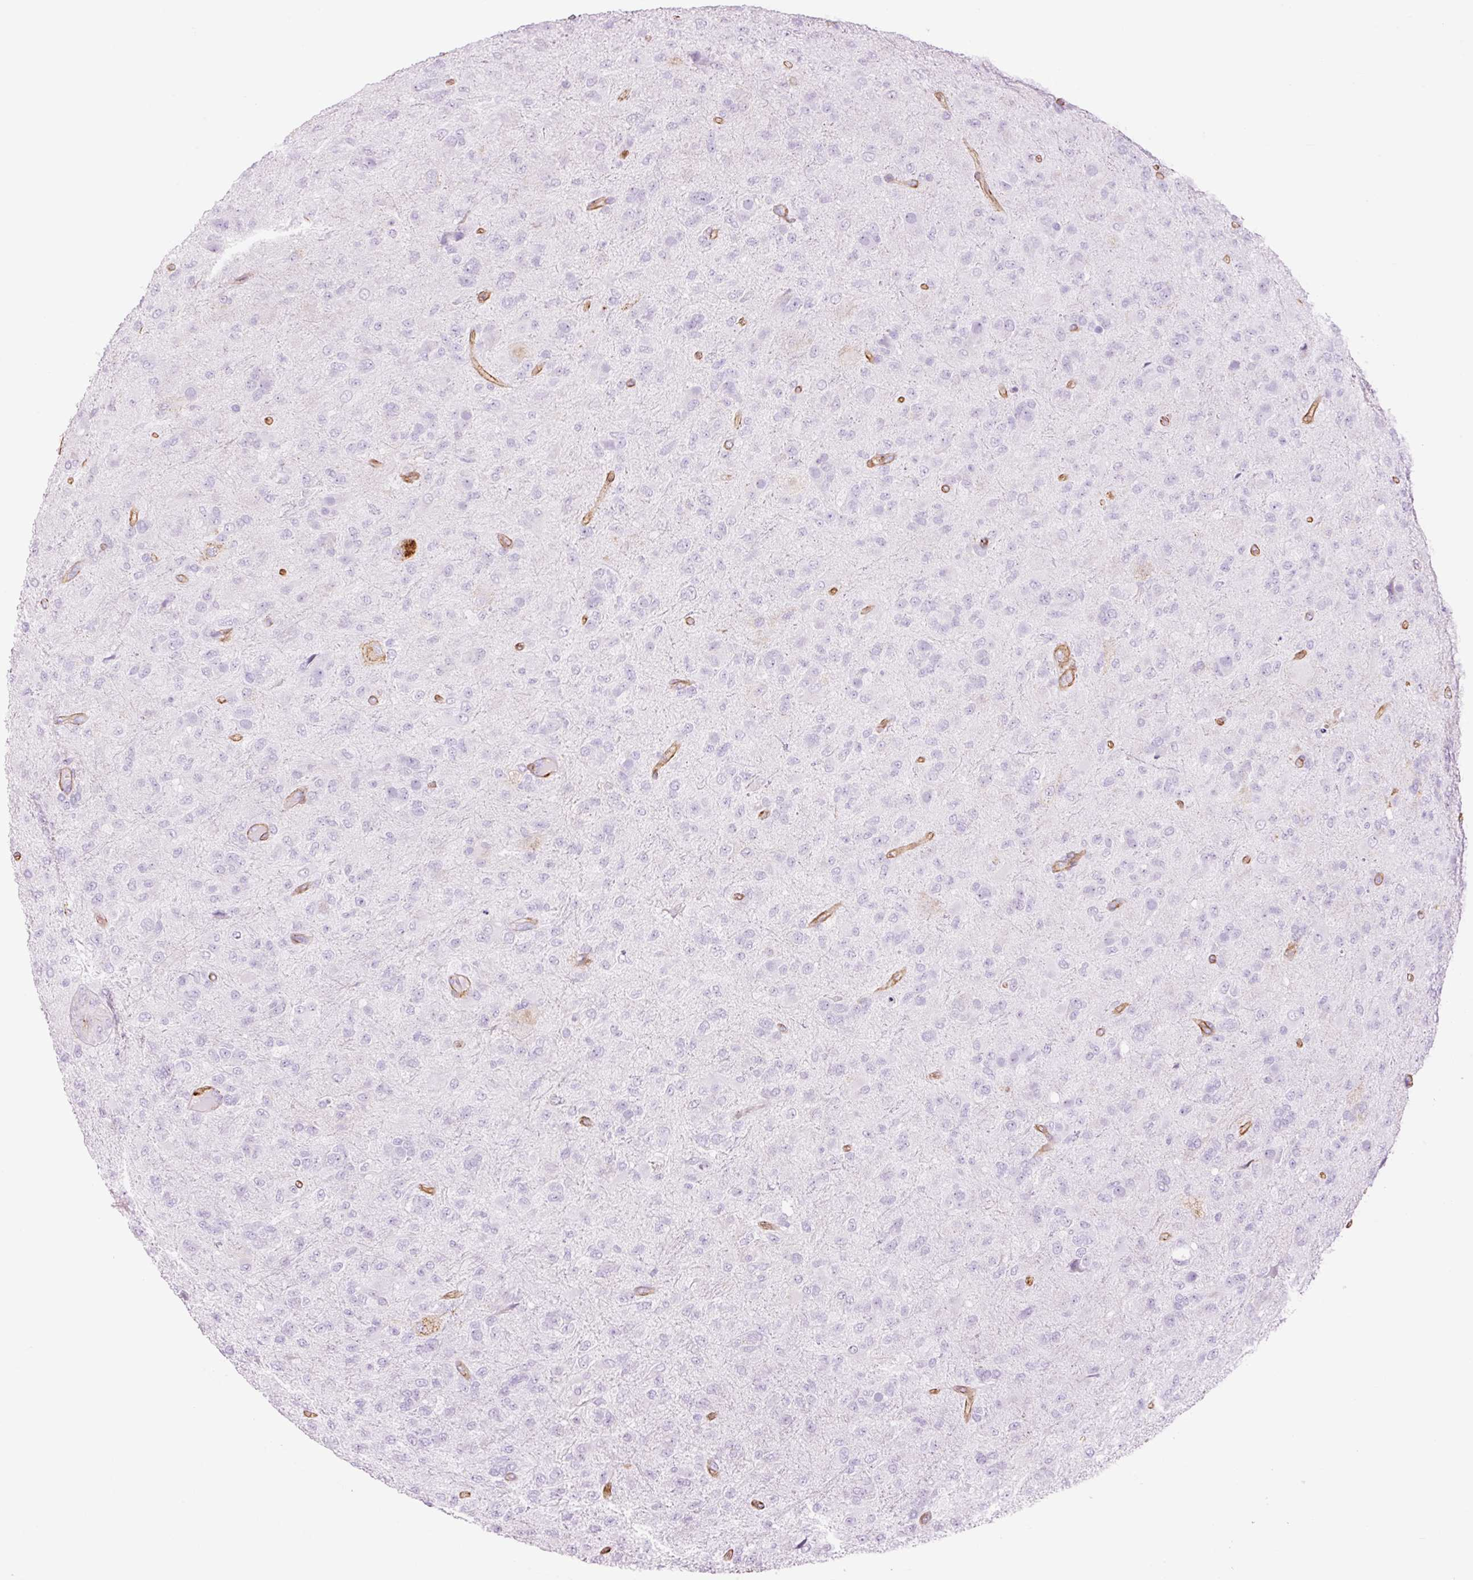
{"staining": {"intensity": "negative", "quantity": "none", "location": "none"}, "tissue": "glioma", "cell_type": "Tumor cells", "image_type": "cancer", "snomed": [{"axis": "morphology", "description": "Glioma, malignant, Low grade"}, {"axis": "topography", "description": "Brain"}], "caption": "There is no significant expression in tumor cells of low-grade glioma (malignant). (DAB (3,3'-diaminobenzidine) immunohistochemistry (IHC) visualized using brightfield microscopy, high magnification).", "gene": "CAV1", "patient": {"sex": "male", "age": 65}}